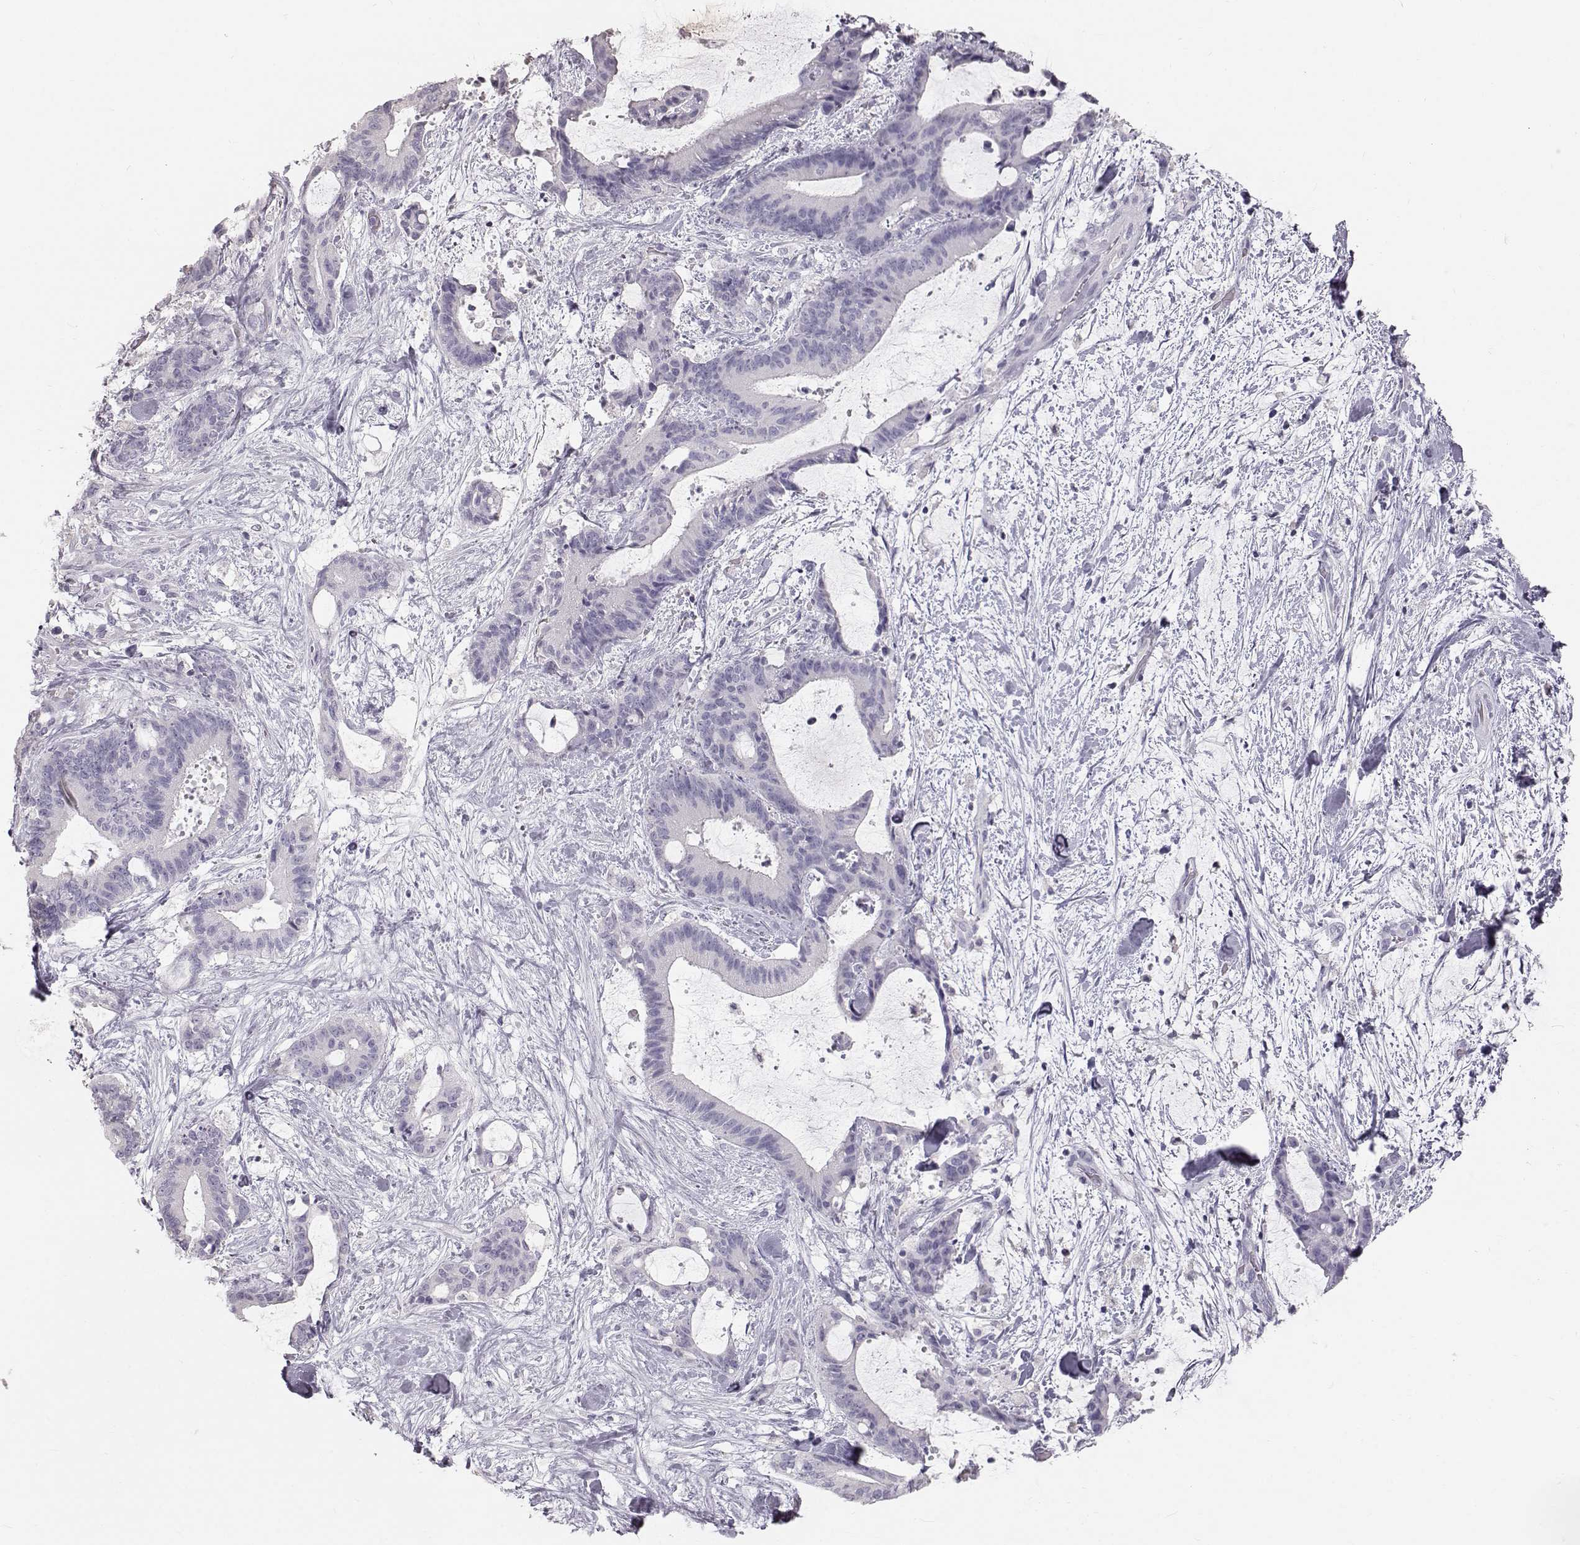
{"staining": {"intensity": "negative", "quantity": "none", "location": "none"}, "tissue": "liver cancer", "cell_type": "Tumor cells", "image_type": "cancer", "snomed": [{"axis": "morphology", "description": "Cholangiocarcinoma"}, {"axis": "topography", "description": "Liver"}], "caption": "Immunohistochemistry (IHC) photomicrograph of neoplastic tissue: liver cancer stained with DAB (3,3'-diaminobenzidine) demonstrates no significant protein positivity in tumor cells.", "gene": "KRT33A", "patient": {"sex": "female", "age": 73}}